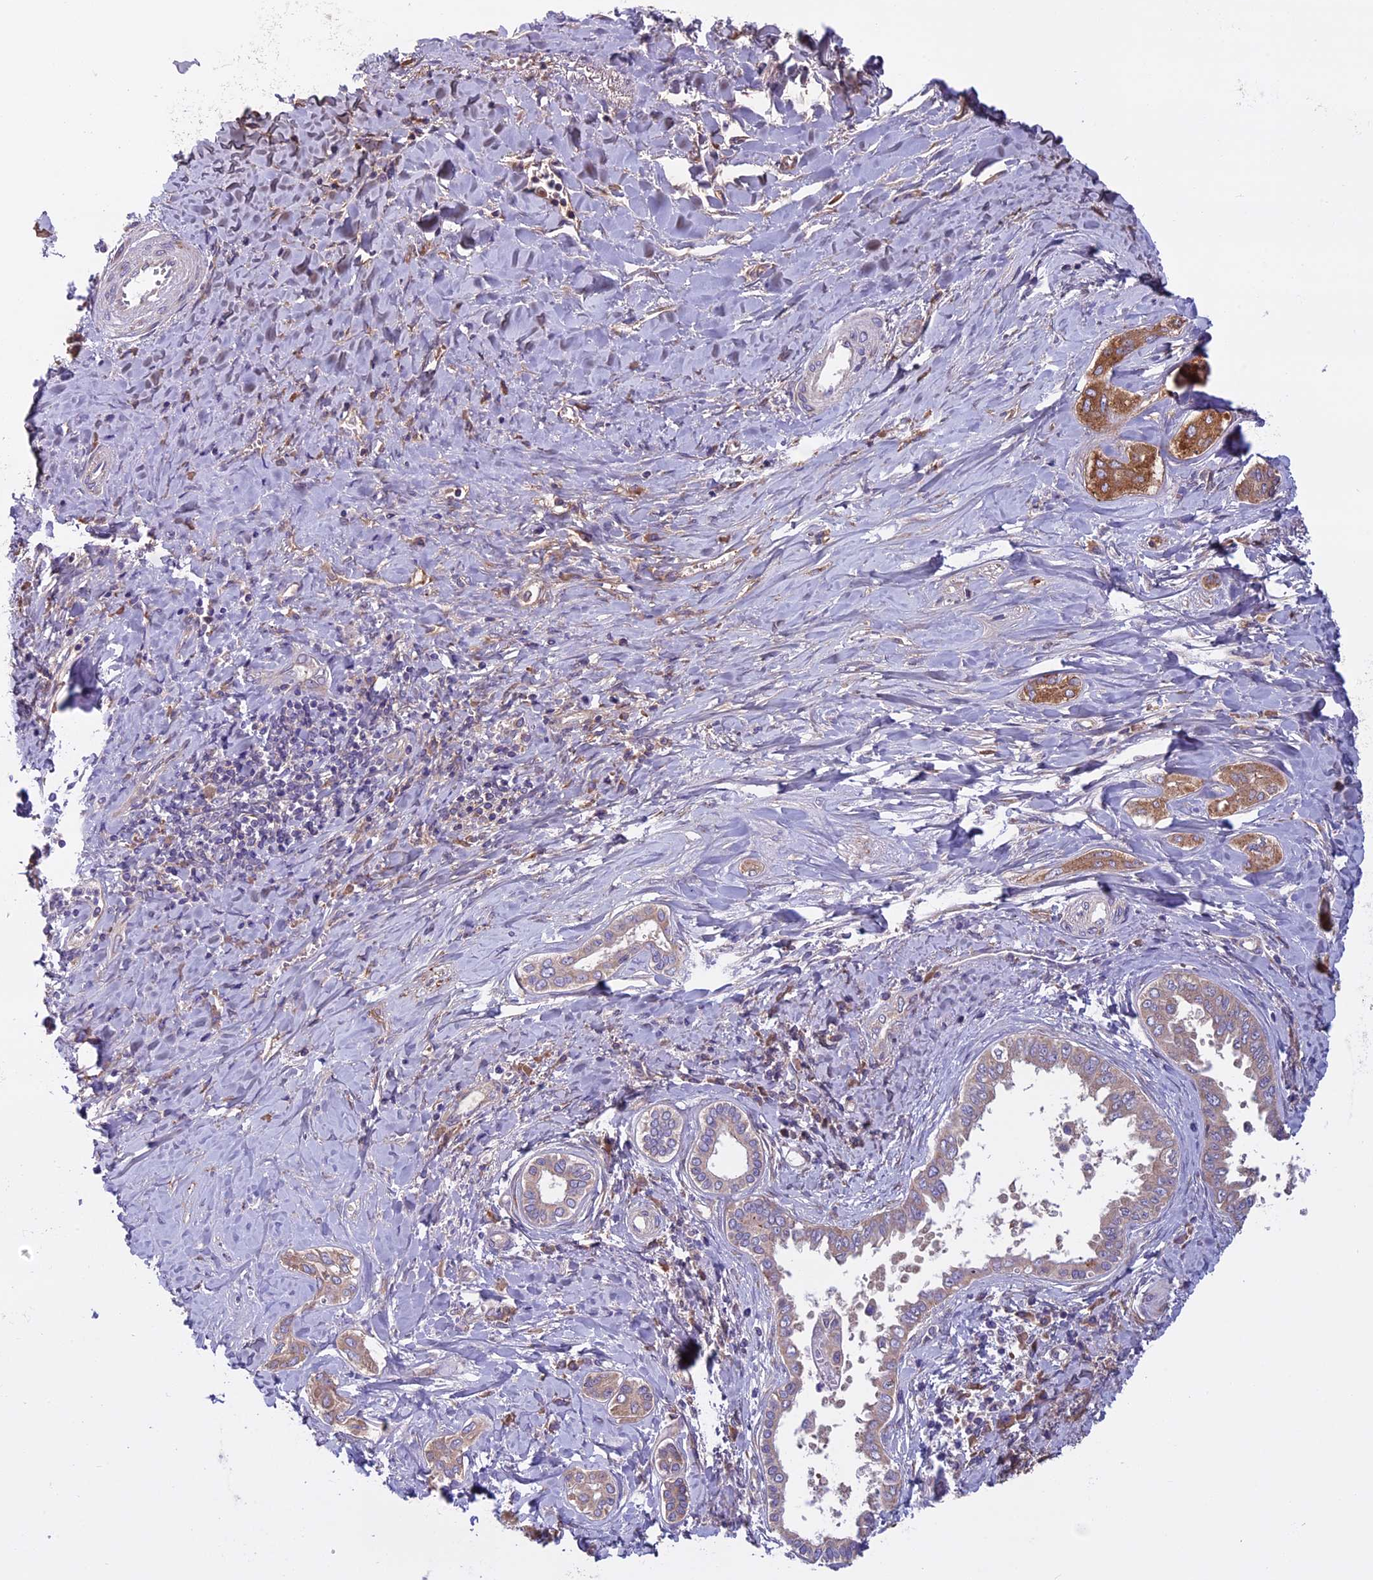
{"staining": {"intensity": "moderate", "quantity": ">75%", "location": "cytoplasmic/membranous"}, "tissue": "liver cancer", "cell_type": "Tumor cells", "image_type": "cancer", "snomed": [{"axis": "morphology", "description": "Cholangiocarcinoma"}, {"axis": "topography", "description": "Liver"}], "caption": "Immunohistochemistry staining of liver cancer, which demonstrates medium levels of moderate cytoplasmic/membranous expression in about >75% of tumor cells indicating moderate cytoplasmic/membranous protein expression. The staining was performed using DAB (brown) for protein detection and nuclei were counterstained in hematoxylin (blue).", "gene": "DCTN5", "patient": {"sex": "female", "age": 77}}